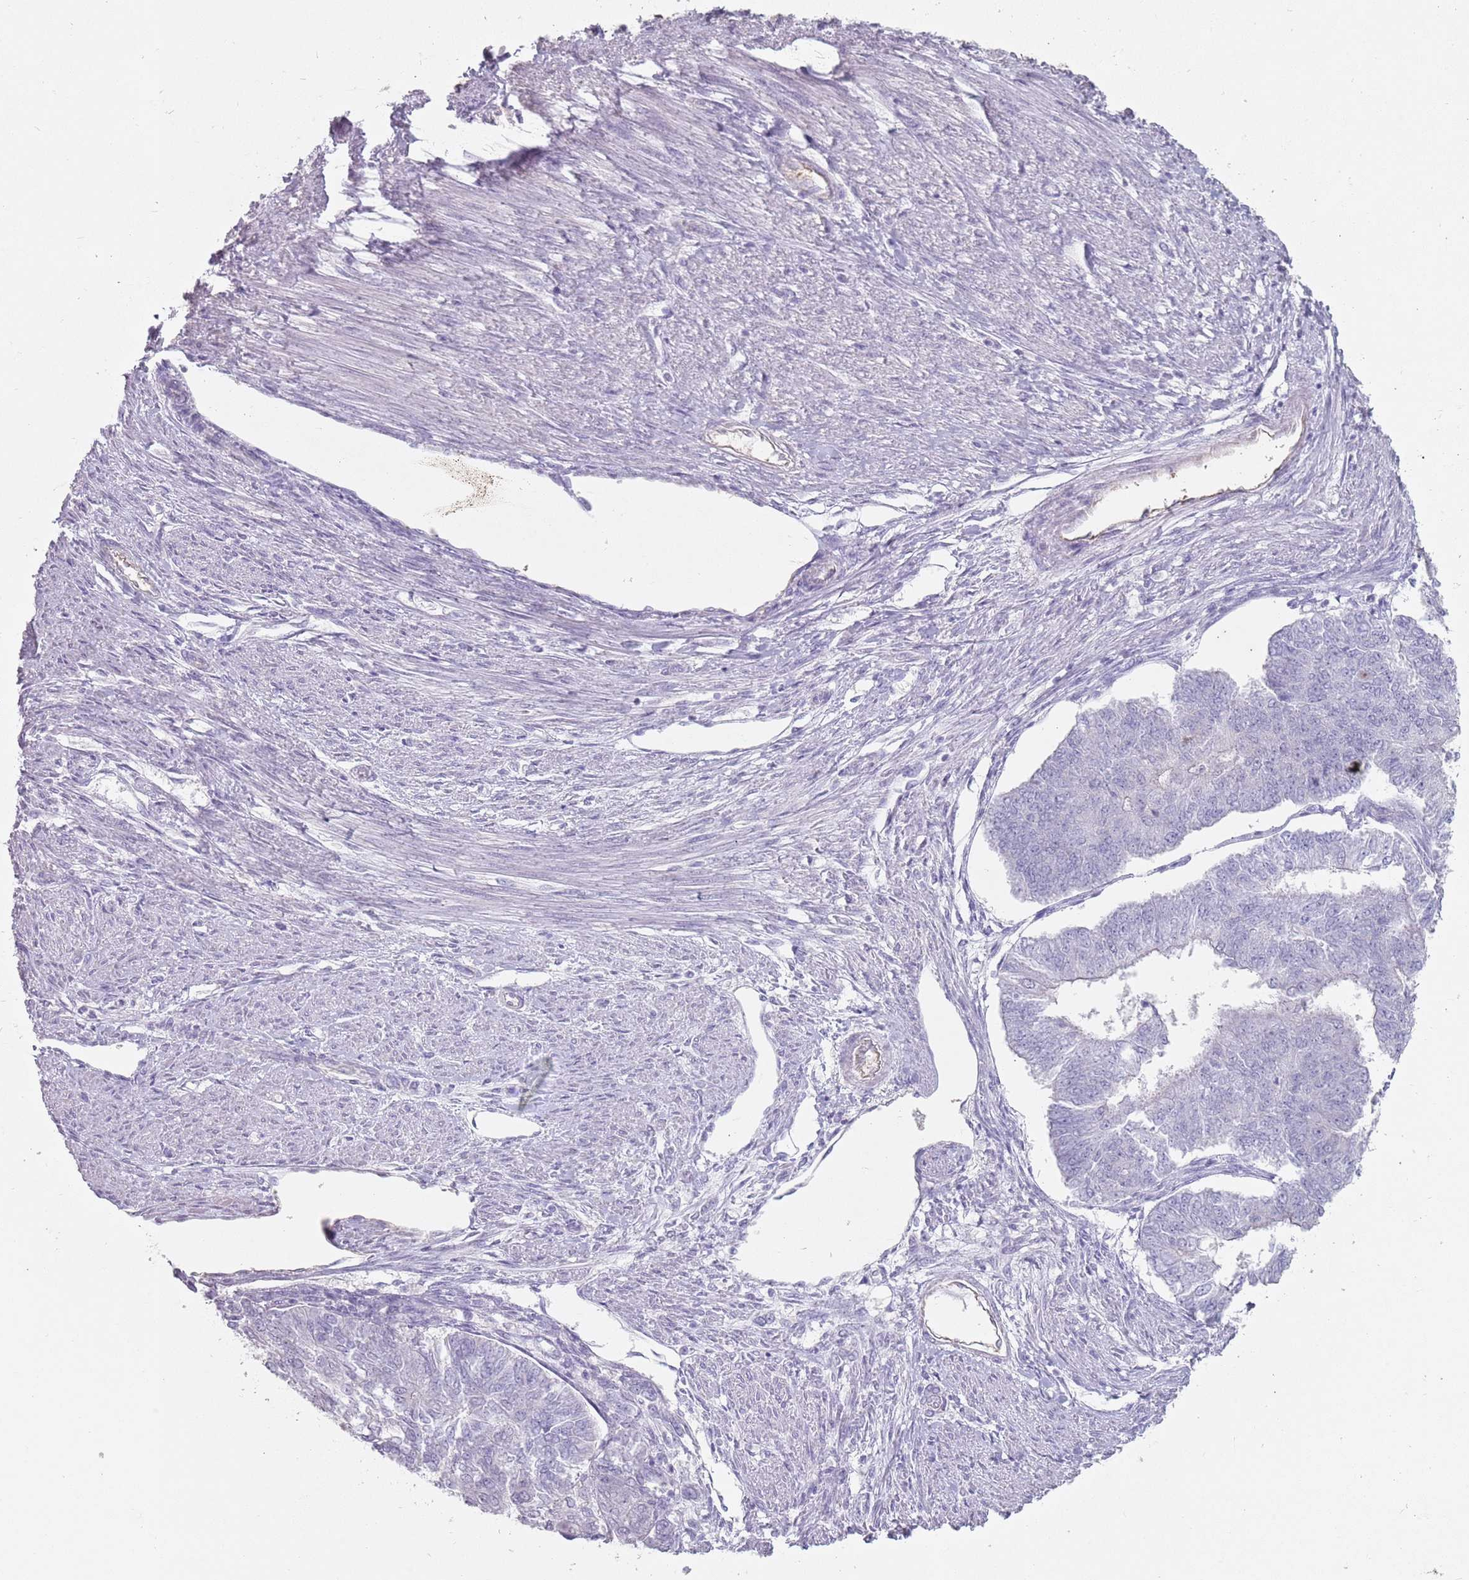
{"staining": {"intensity": "negative", "quantity": "none", "location": "none"}, "tissue": "endometrial cancer", "cell_type": "Tumor cells", "image_type": "cancer", "snomed": [{"axis": "morphology", "description": "Adenocarcinoma, NOS"}, {"axis": "topography", "description": "Endometrium"}], "caption": "This is an IHC image of endometrial adenocarcinoma. There is no expression in tumor cells.", "gene": "STYK1", "patient": {"sex": "female", "age": 32}}